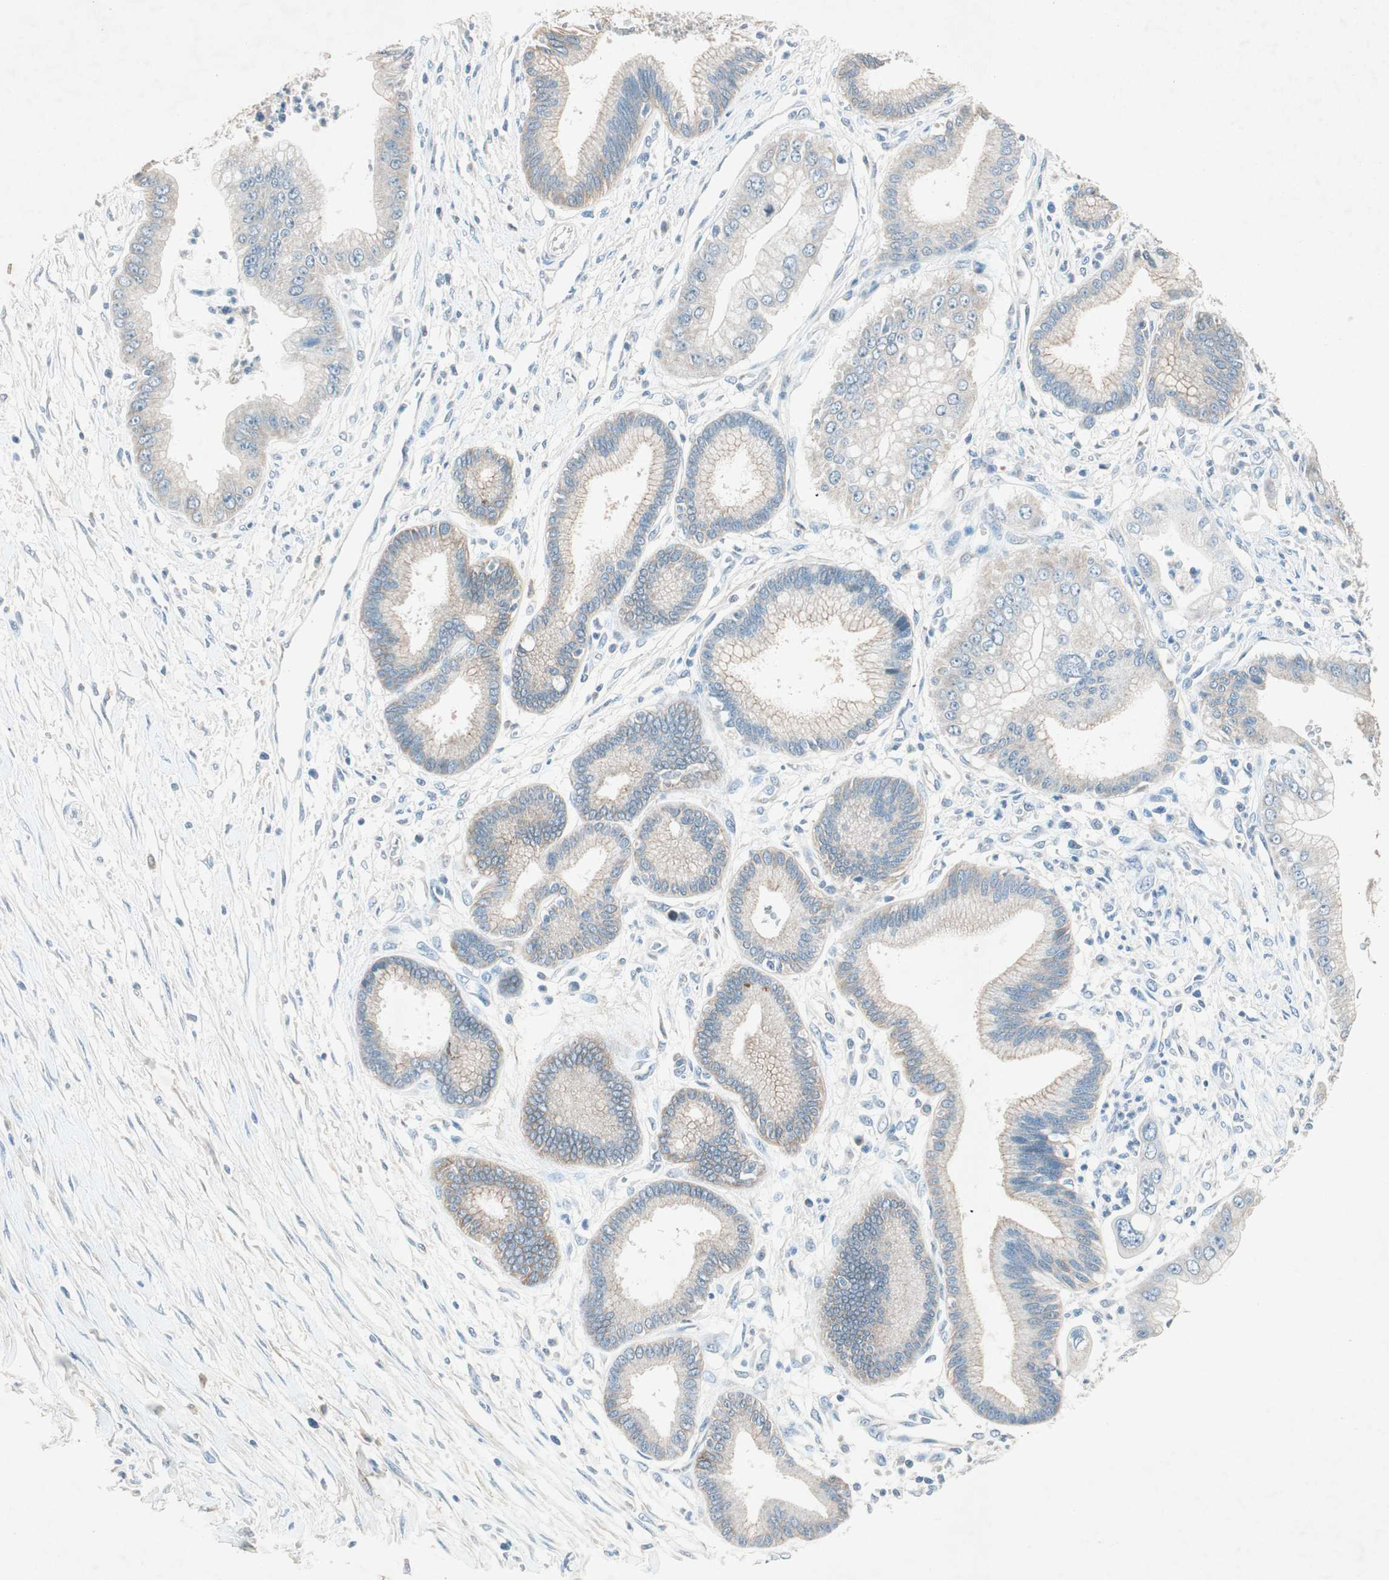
{"staining": {"intensity": "moderate", "quantity": "<25%", "location": "cytoplasmic/membranous"}, "tissue": "pancreatic cancer", "cell_type": "Tumor cells", "image_type": "cancer", "snomed": [{"axis": "morphology", "description": "Adenocarcinoma, NOS"}, {"axis": "topography", "description": "Pancreas"}], "caption": "The photomicrograph demonstrates staining of pancreatic cancer, revealing moderate cytoplasmic/membranous protein staining (brown color) within tumor cells.", "gene": "NKAIN1", "patient": {"sex": "male", "age": 59}}